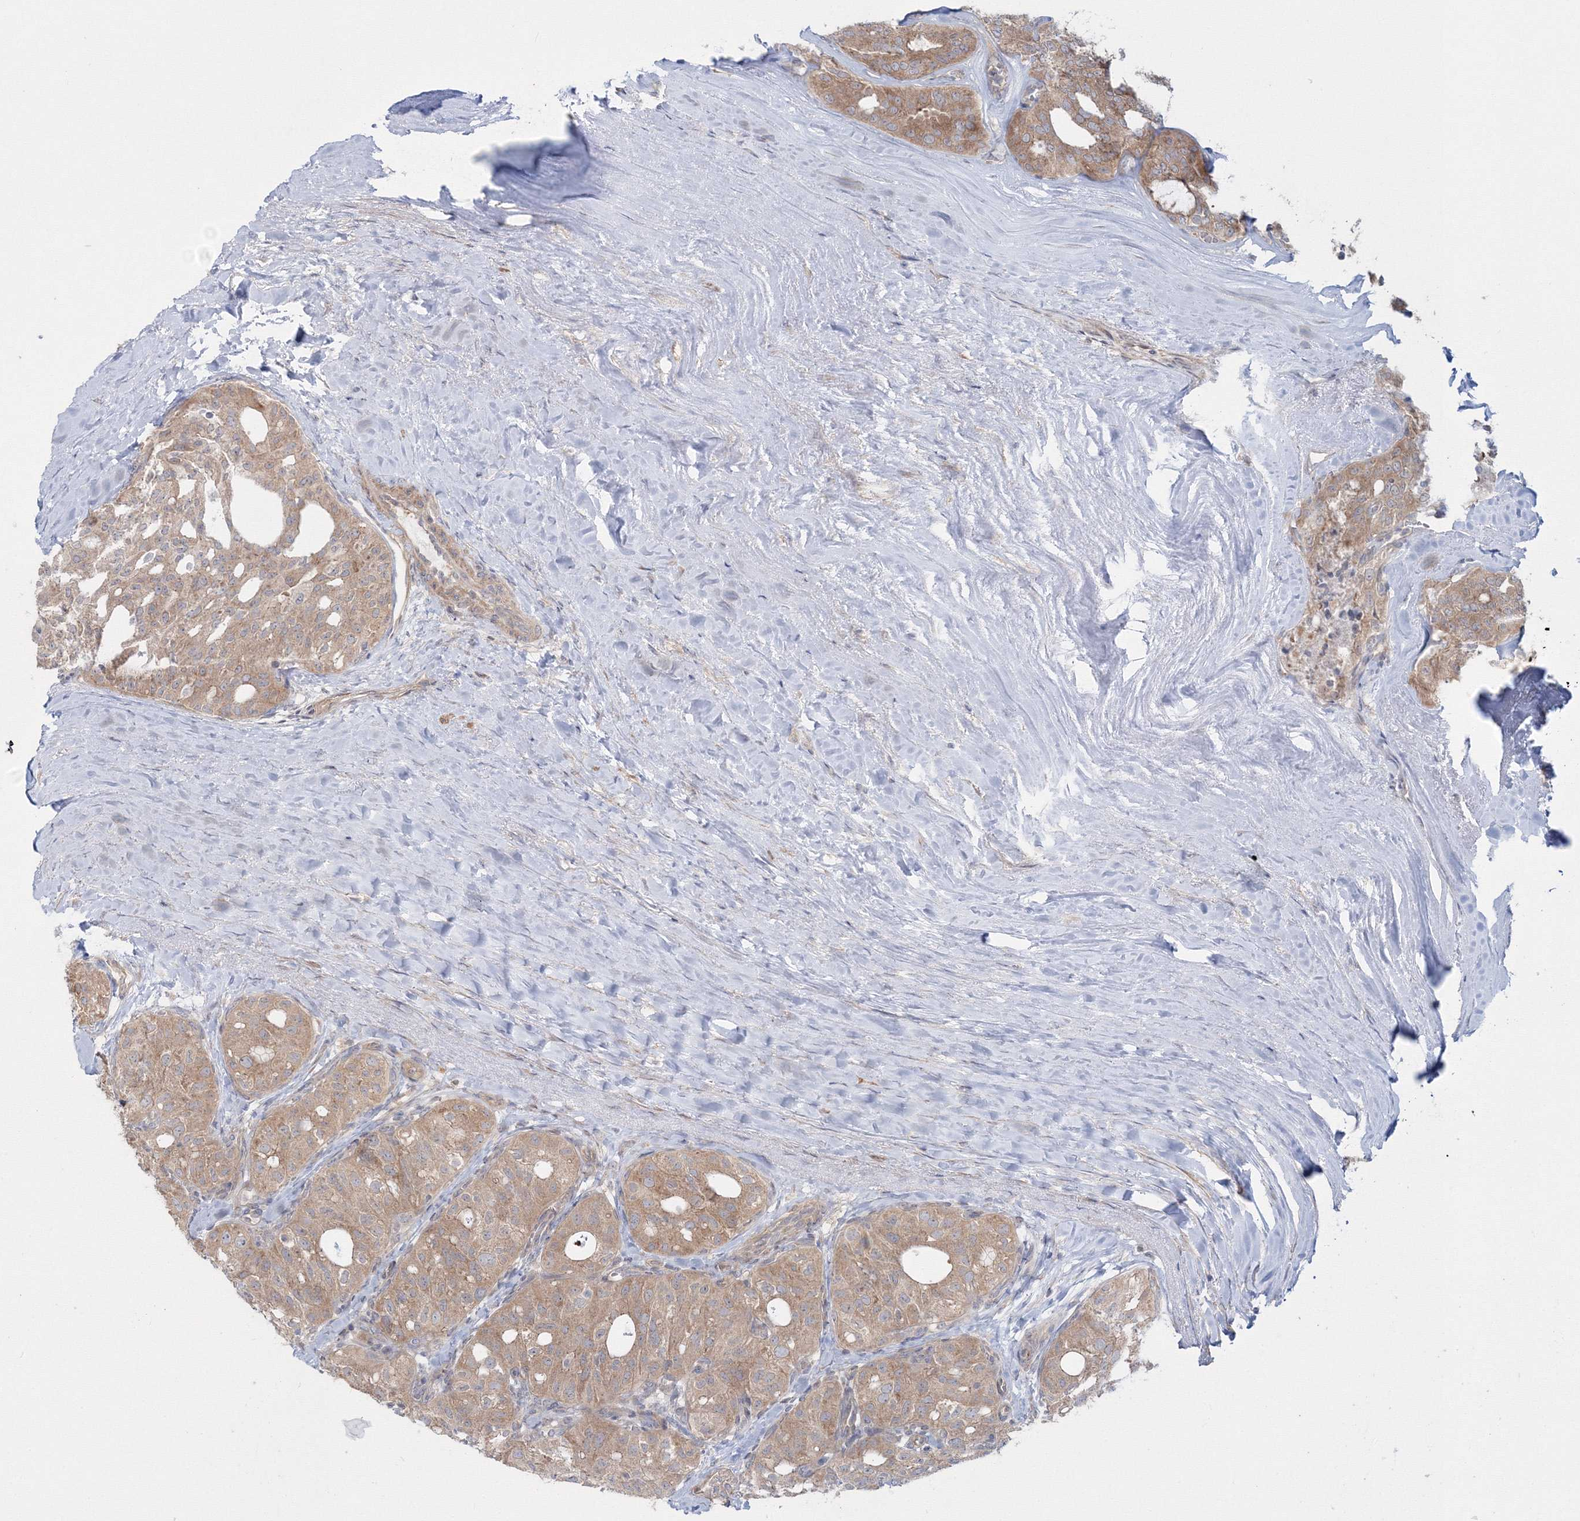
{"staining": {"intensity": "moderate", "quantity": ">75%", "location": "cytoplasmic/membranous"}, "tissue": "thyroid cancer", "cell_type": "Tumor cells", "image_type": "cancer", "snomed": [{"axis": "morphology", "description": "Follicular adenoma carcinoma, NOS"}, {"axis": "topography", "description": "Thyroid gland"}], "caption": "The photomicrograph reveals a brown stain indicating the presence of a protein in the cytoplasmic/membranous of tumor cells in thyroid cancer.", "gene": "IPMK", "patient": {"sex": "male", "age": 75}}